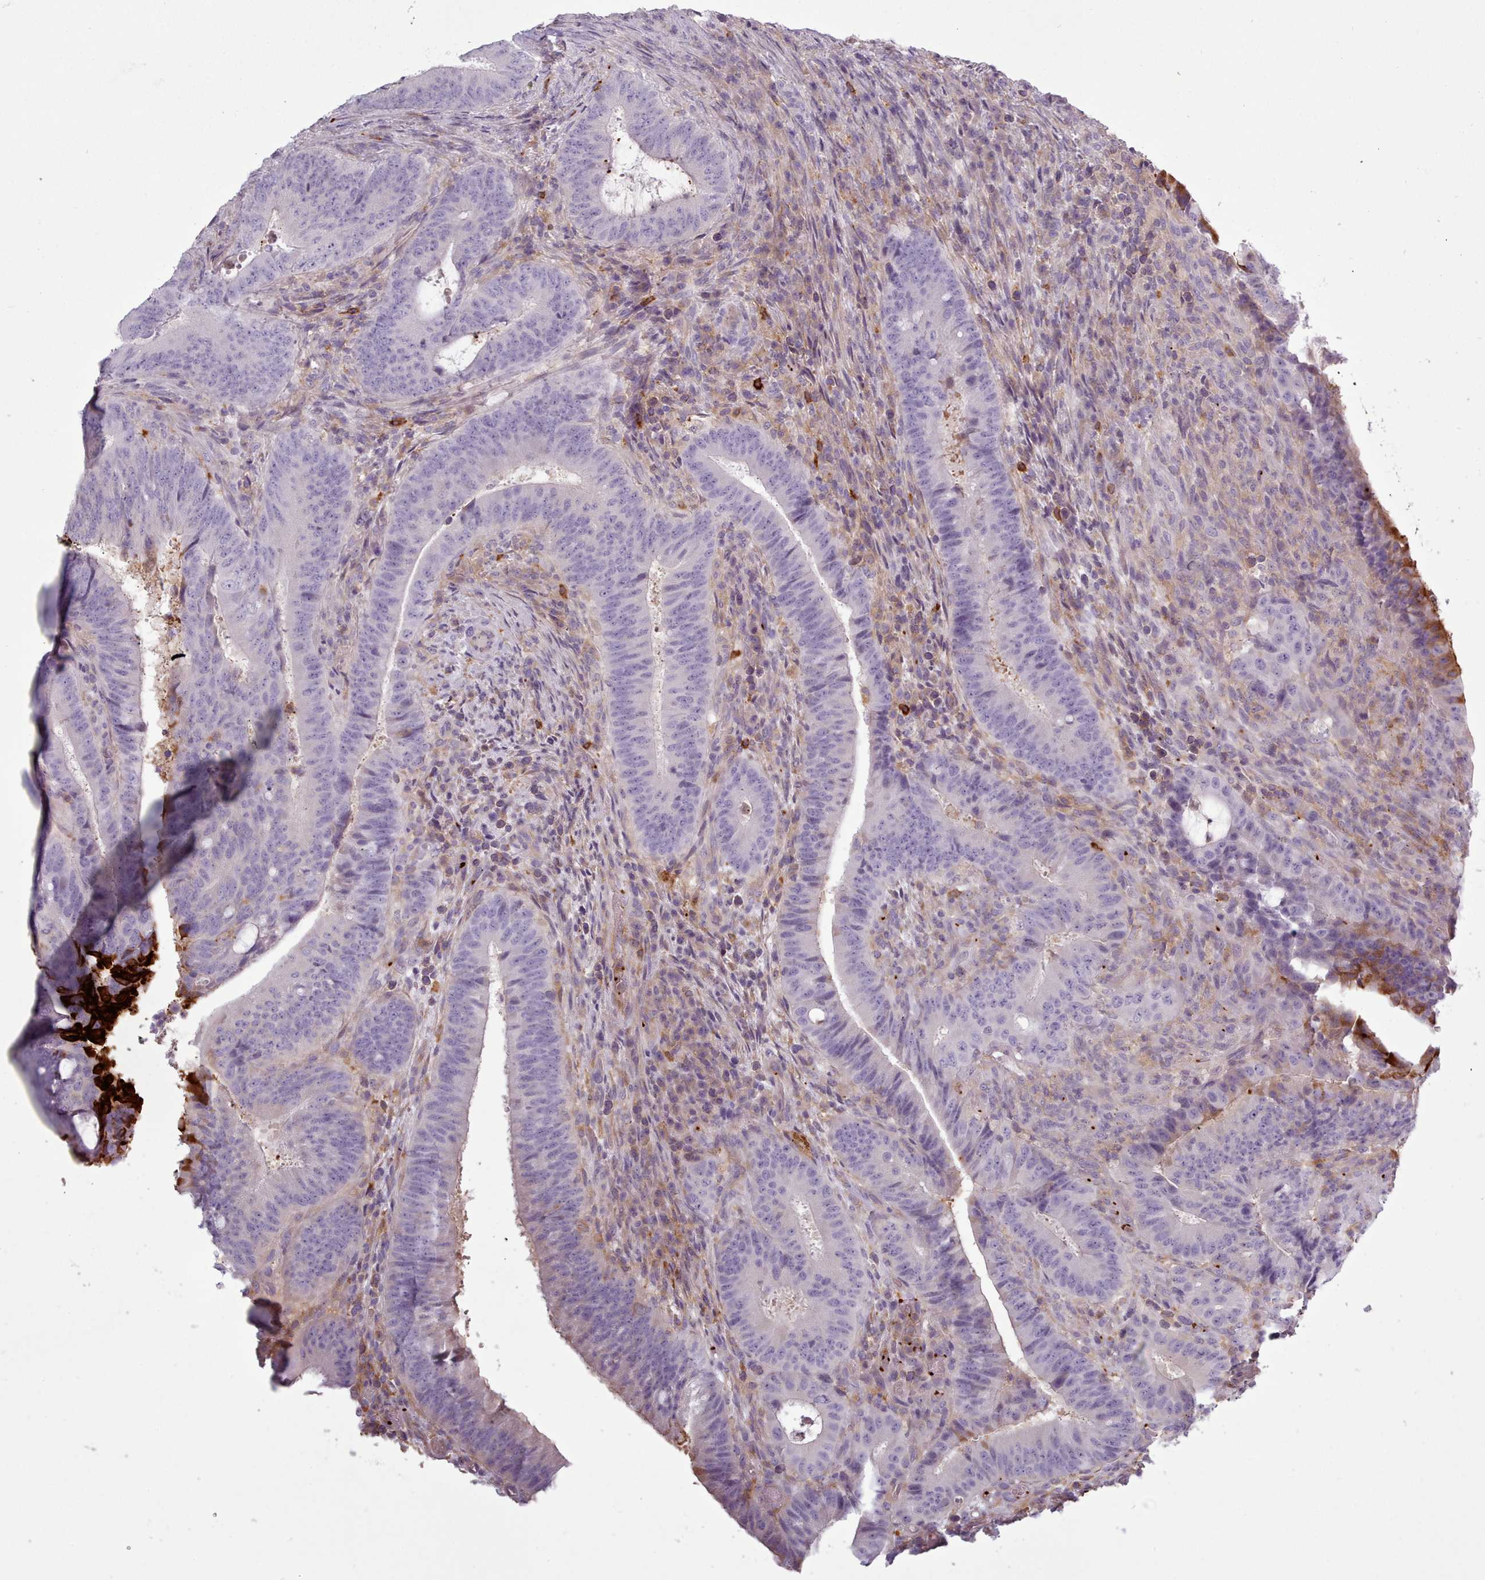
{"staining": {"intensity": "negative", "quantity": "none", "location": "none"}, "tissue": "colorectal cancer", "cell_type": "Tumor cells", "image_type": "cancer", "snomed": [{"axis": "morphology", "description": "Adenocarcinoma, NOS"}, {"axis": "topography", "description": "Colon"}], "caption": "Protein analysis of adenocarcinoma (colorectal) exhibits no significant positivity in tumor cells. The staining was performed using DAB (3,3'-diaminobenzidine) to visualize the protein expression in brown, while the nuclei were stained in blue with hematoxylin (Magnification: 20x).", "gene": "NDST2", "patient": {"sex": "female", "age": 43}}